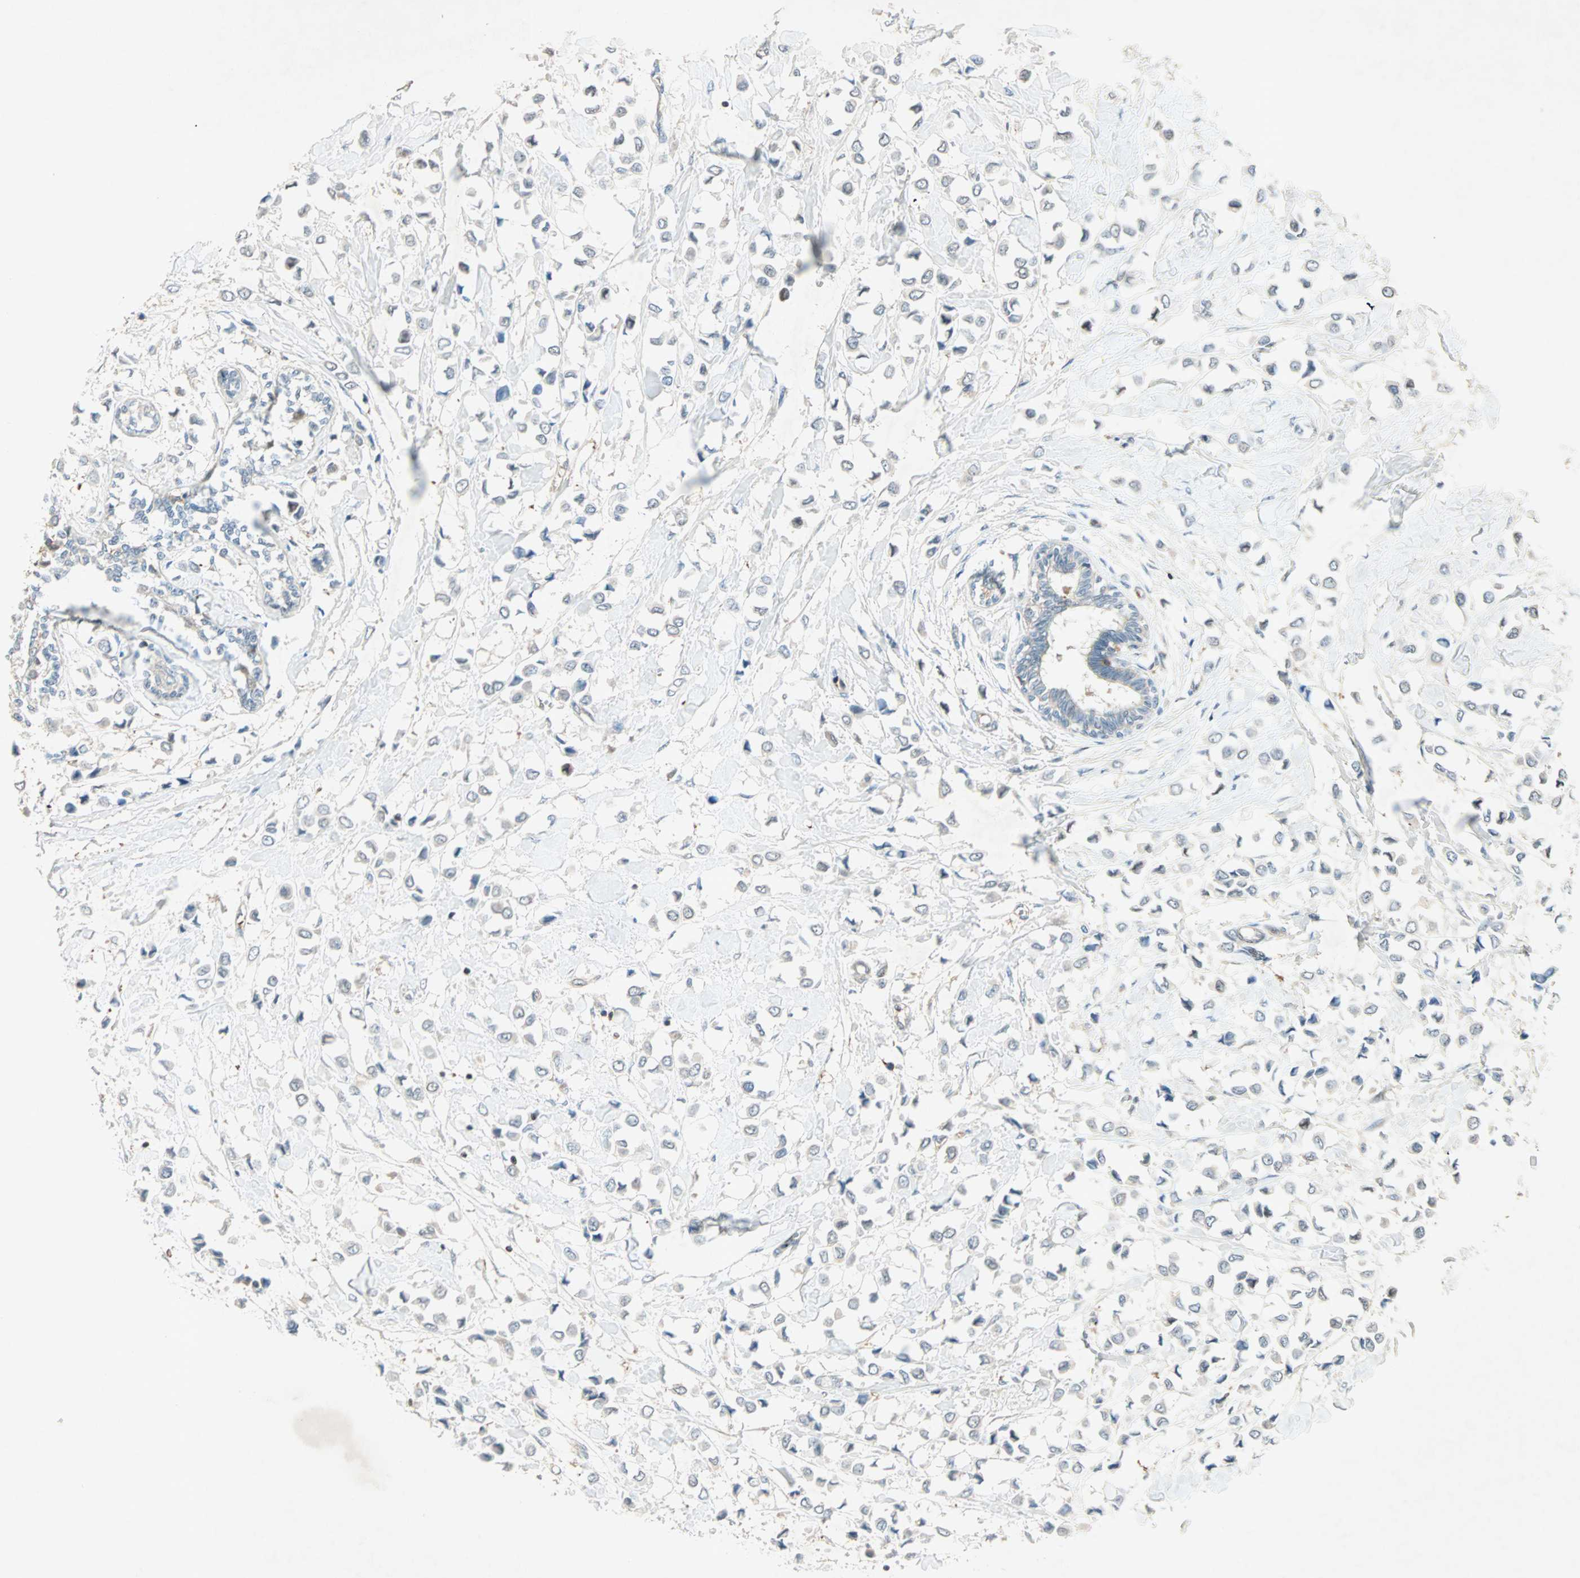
{"staining": {"intensity": "negative", "quantity": "none", "location": "none"}, "tissue": "breast cancer", "cell_type": "Tumor cells", "image_type": "cancer", "snomed": [{"axis": "morphology", "description": "Lobular carcinoma"}, {"axis": "topography", "description": "Breast"}], "caption": "IHC histopathology image of neoplastic tissue: human breast cancer (lobular carcinoma) stained with DAB (3,3'-diaminobenzidine) demonstrates no significant protein positivity in tumor cells.", "gene": "TEC", "patient": {"sex": "female", "age": 51}}